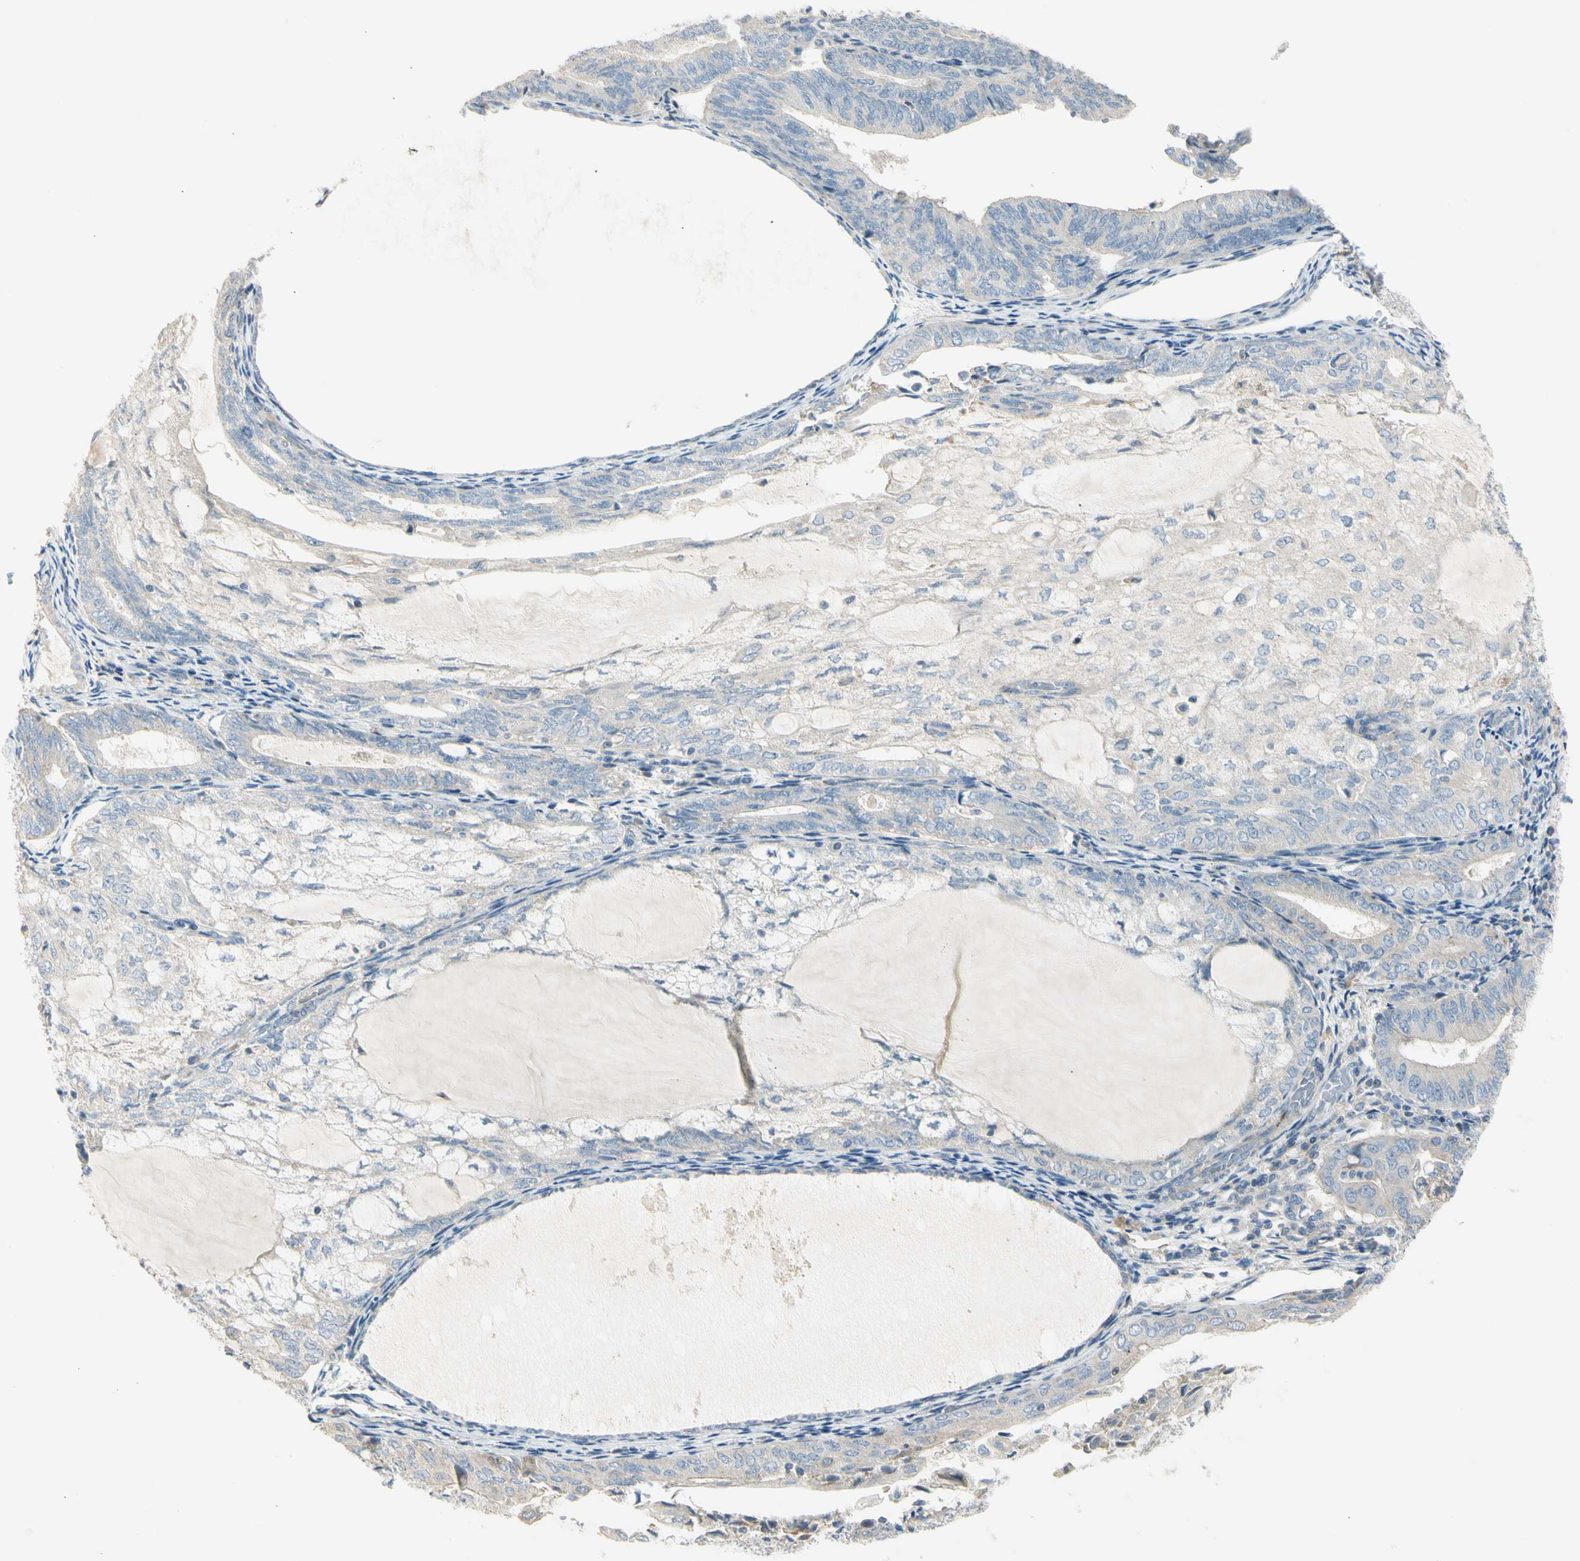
{"staining": {"intensity": "negative", "quantity": "none", "location": "none"}, "tissue": "endometrial cancer", "cell_type": "Tumor cells", "image_type": "cancer", "snomed": [{"axis": "morphology", "description": "Adenocarcinoma, NOS"}, {"axis": "topography", "description": "Endometrium"}], "caption": "Tumor cells show no significant positivity in endometrial adenocarcinoma. (DAB (3,3'-diaminobenzidine) immunohistochemistry with hematoxylin counter stain).", "gene": "ADGRA3", "patient": {"sex": "female", "age": 81}}